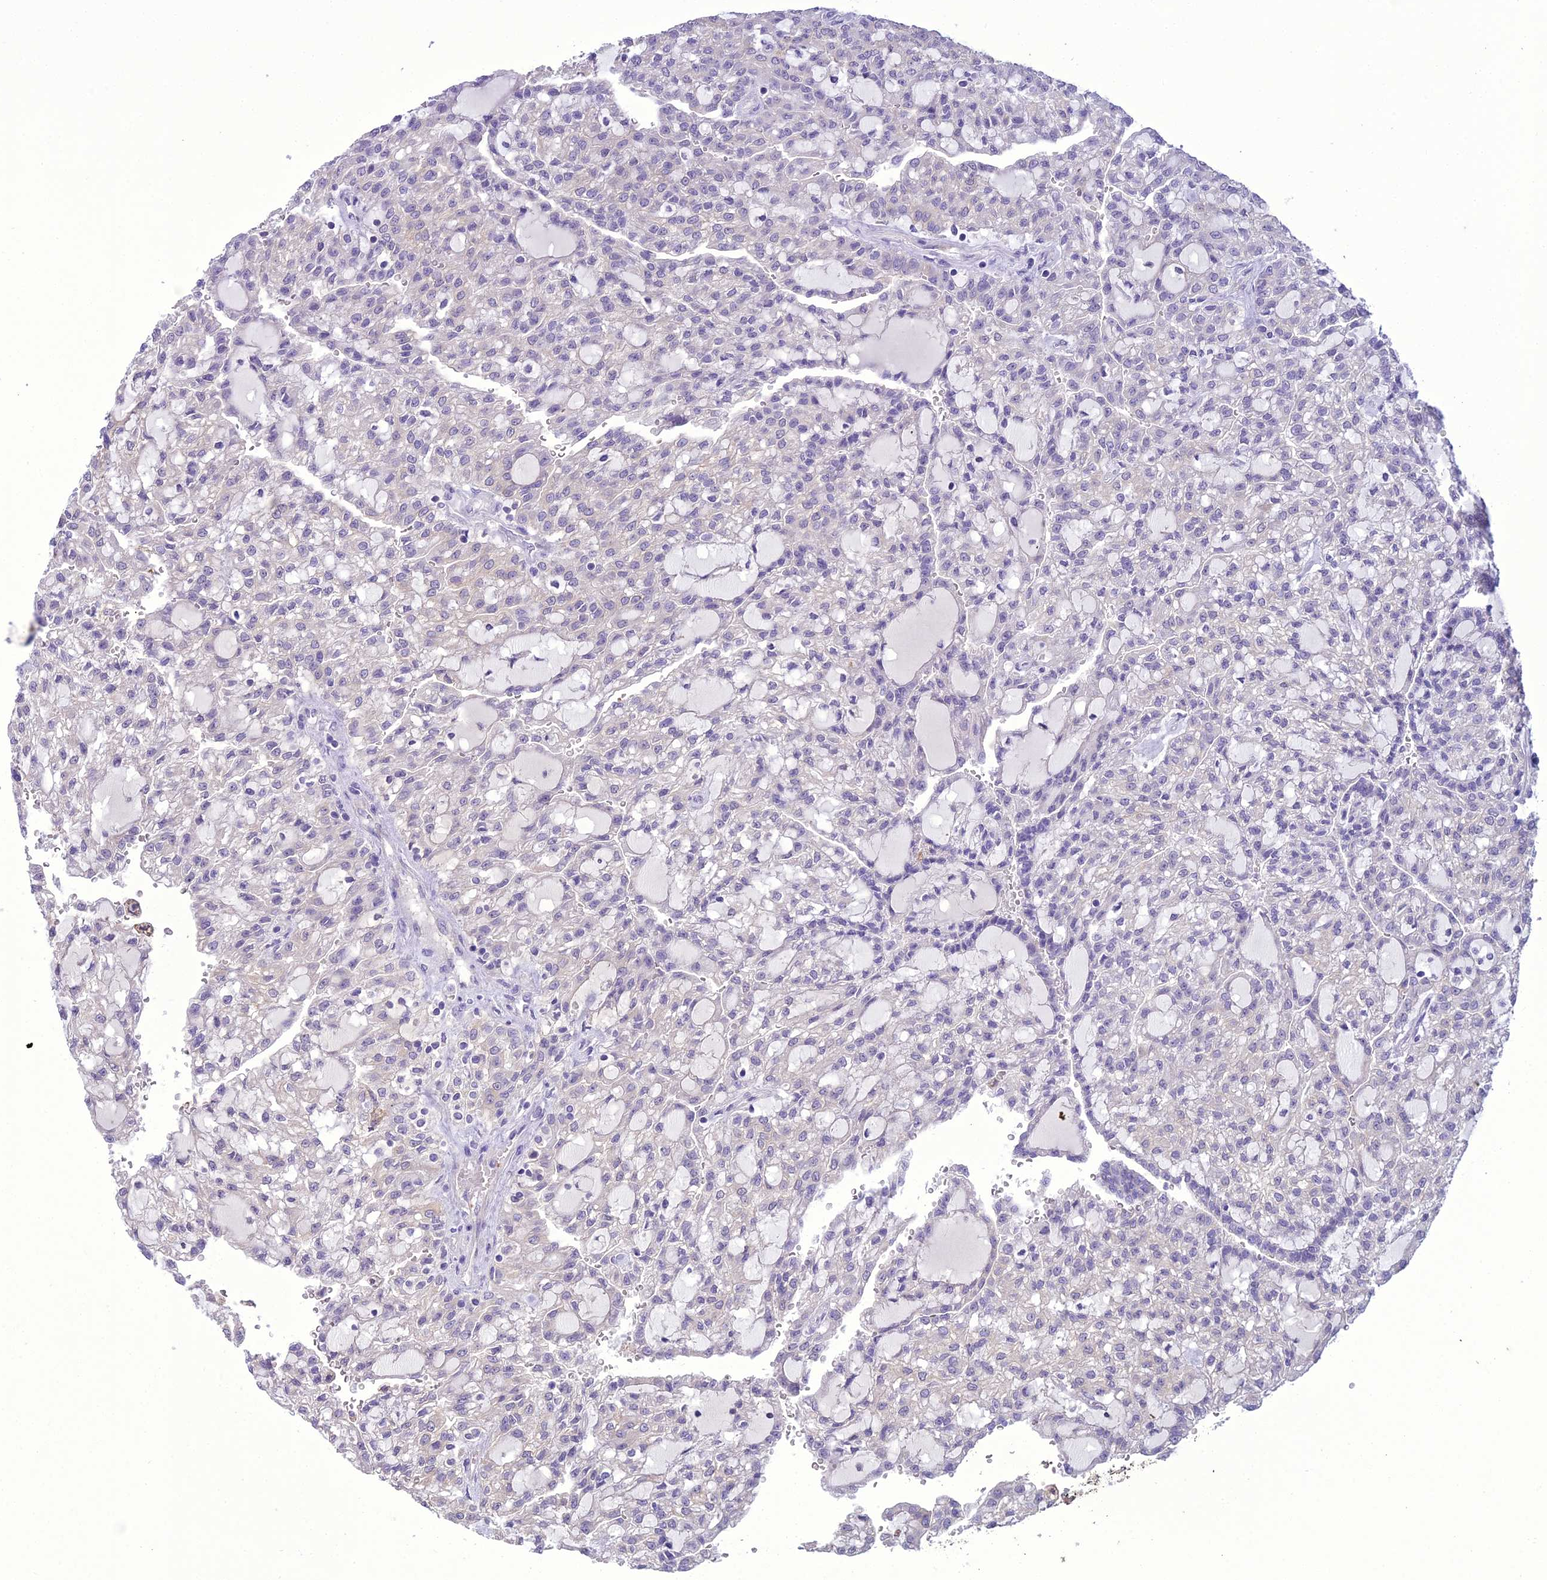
{"staining": {"intensity": "negative", "quantity": "none", "location": "none"}, "tissue": "renal cancer", "cell_type": "Tumor cells", "image_type": "cancer", "snomed": [{"axis": "morphology", "description": "Adenocarcinoma, NOS"}, {"axis": "topography", "description": "Kidney"}], "caption": "This is an IHC histopathology image of human renal cancer. There is no expression in tumor cells.", "gene": "SCRT1", "patient": {"sex": "male", "age": 63}}